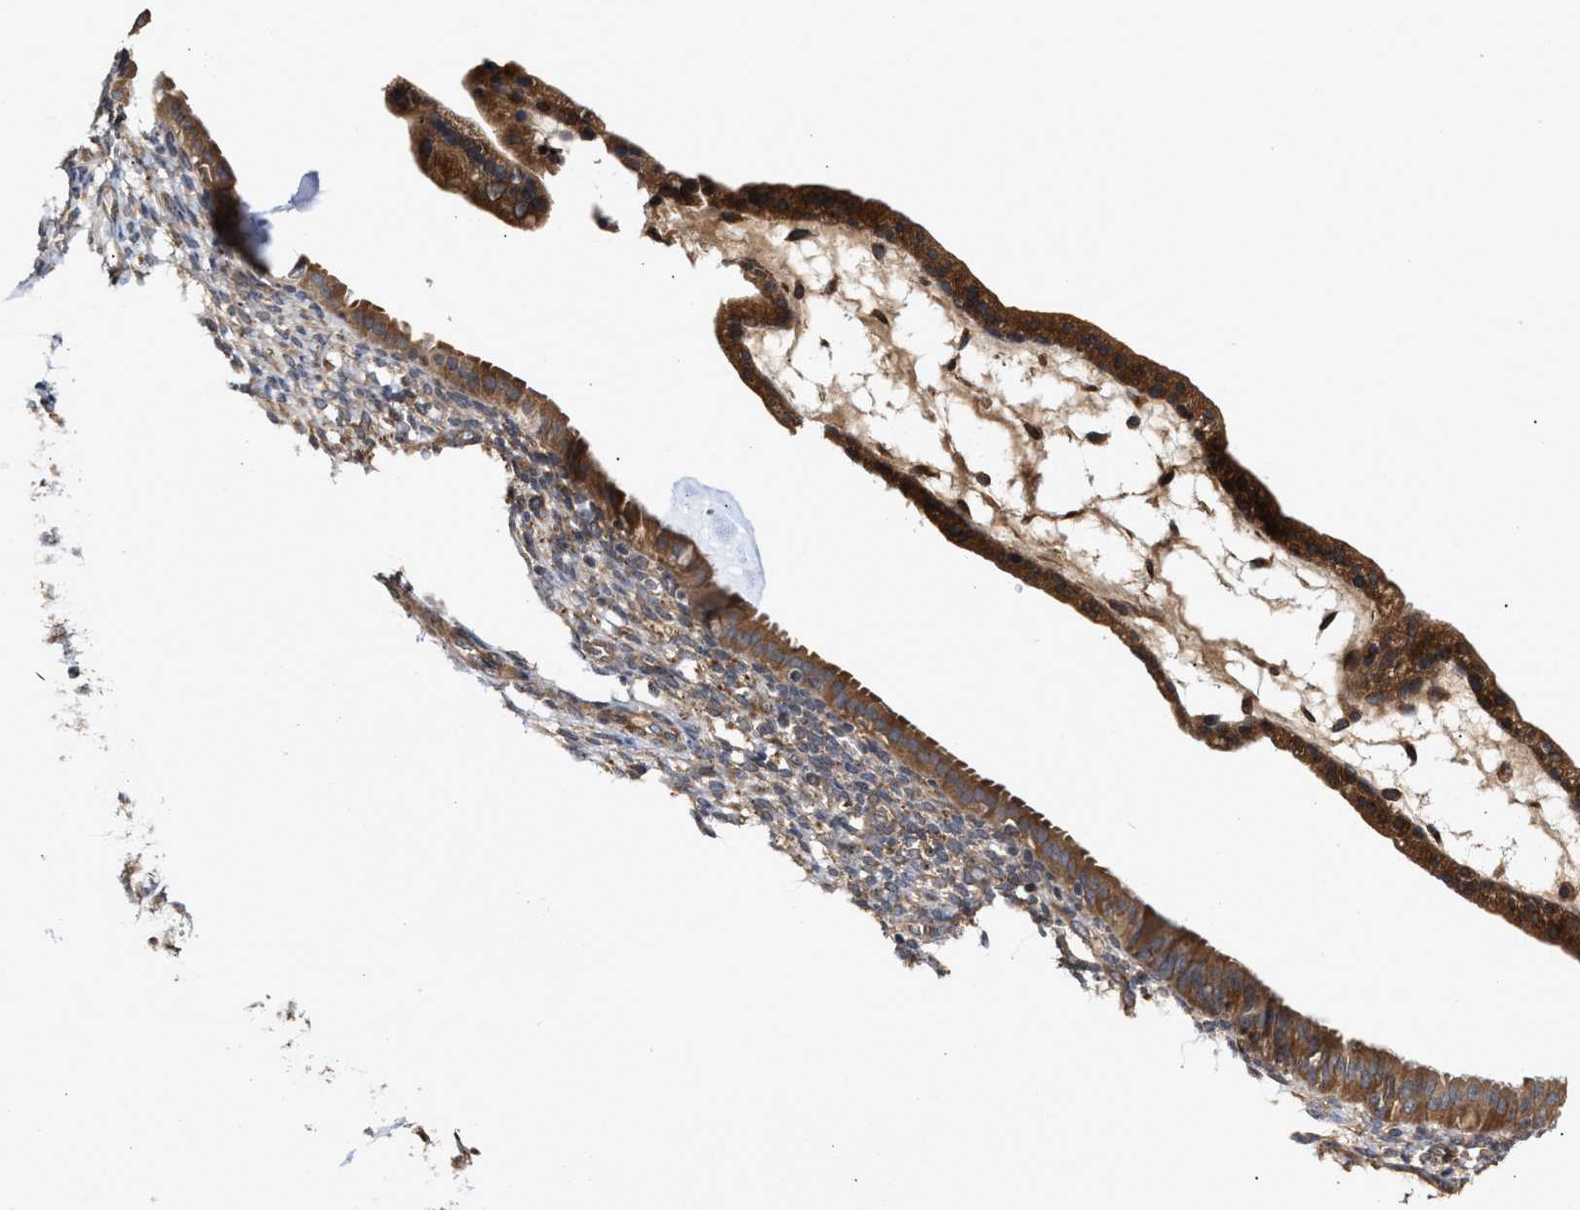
{"staining": {"intensity": "moderate", "quantity": "25%-75%", "location": "cytoplasmic/membranous"}, "tissue": "endometrium", "cell_type": "Cells in endometrial stroma", "image_type": "normal", "snomed": [{"axis": "morphology", "description": "Normal tissue, NOS"}, {"axis": "topography", "description": "Endometrium"}], "caption": "Endometrium stained with IHC displays moderate cytoplasmic/membranous staining in about 25%-75% of cells in endometrial stroma.", "gene": "SAR1A", "patient": {"sex": "female", "age": 61}}